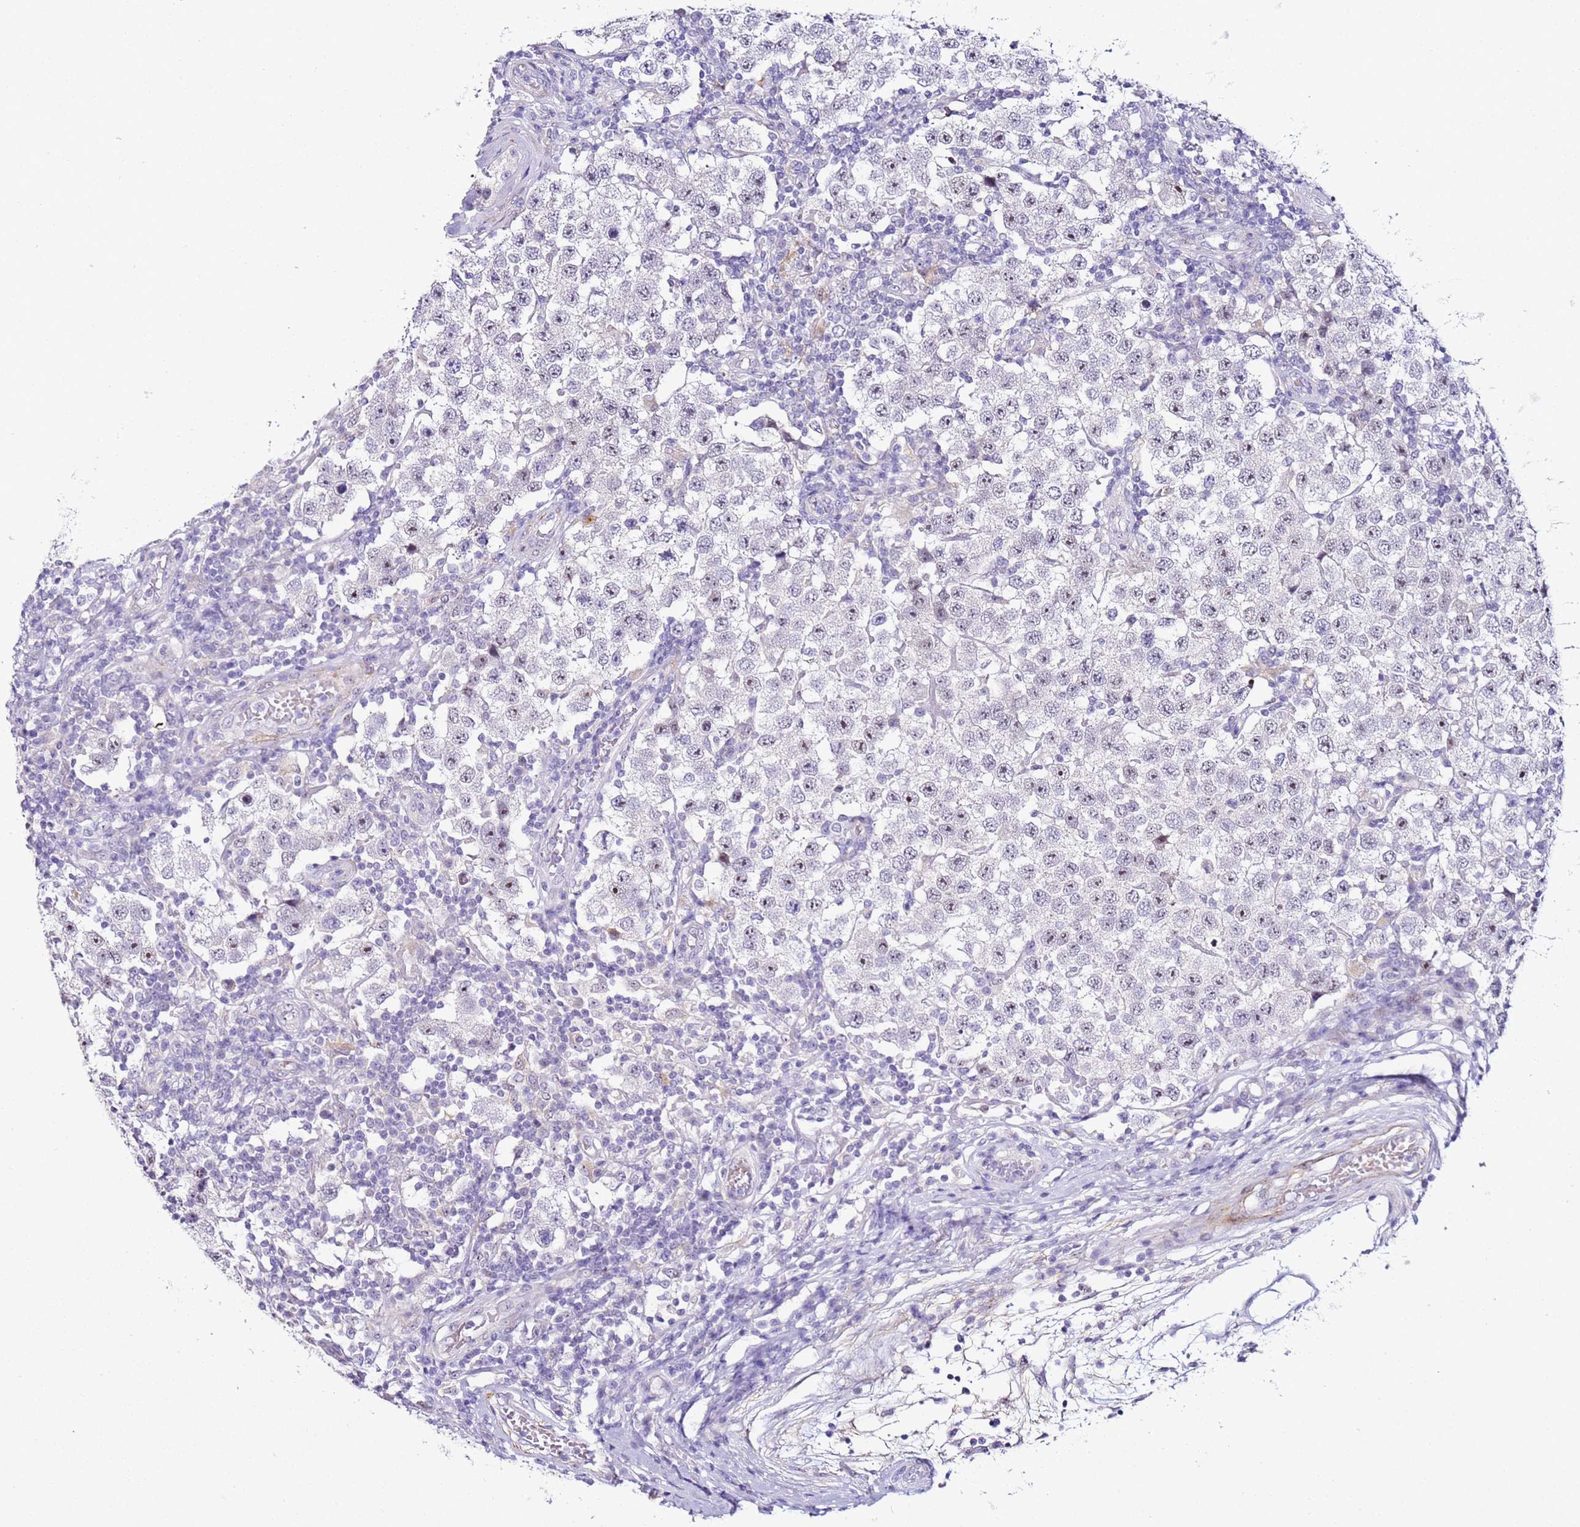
{"staining": {"intensity": "moderate", "quantity": "<25%", "location": "nuclear"}, "tissue": "testis cancer", "cell_type": "Tumor cells", "image_type": "cancer", "snomed": [{"axis": "morphology", "description": "Seminoma, NOS"}, {"axis": "topography", "description": "Testis"}], "caption": "The image shows immunohistochemical staining of testis cancer. There is moderate nuclear staining is identified in approximately <25% of tumor cells. Nuclei are stained in blue.", "gene": "HGD", "patient": {"sex": "male", "age": 34}}